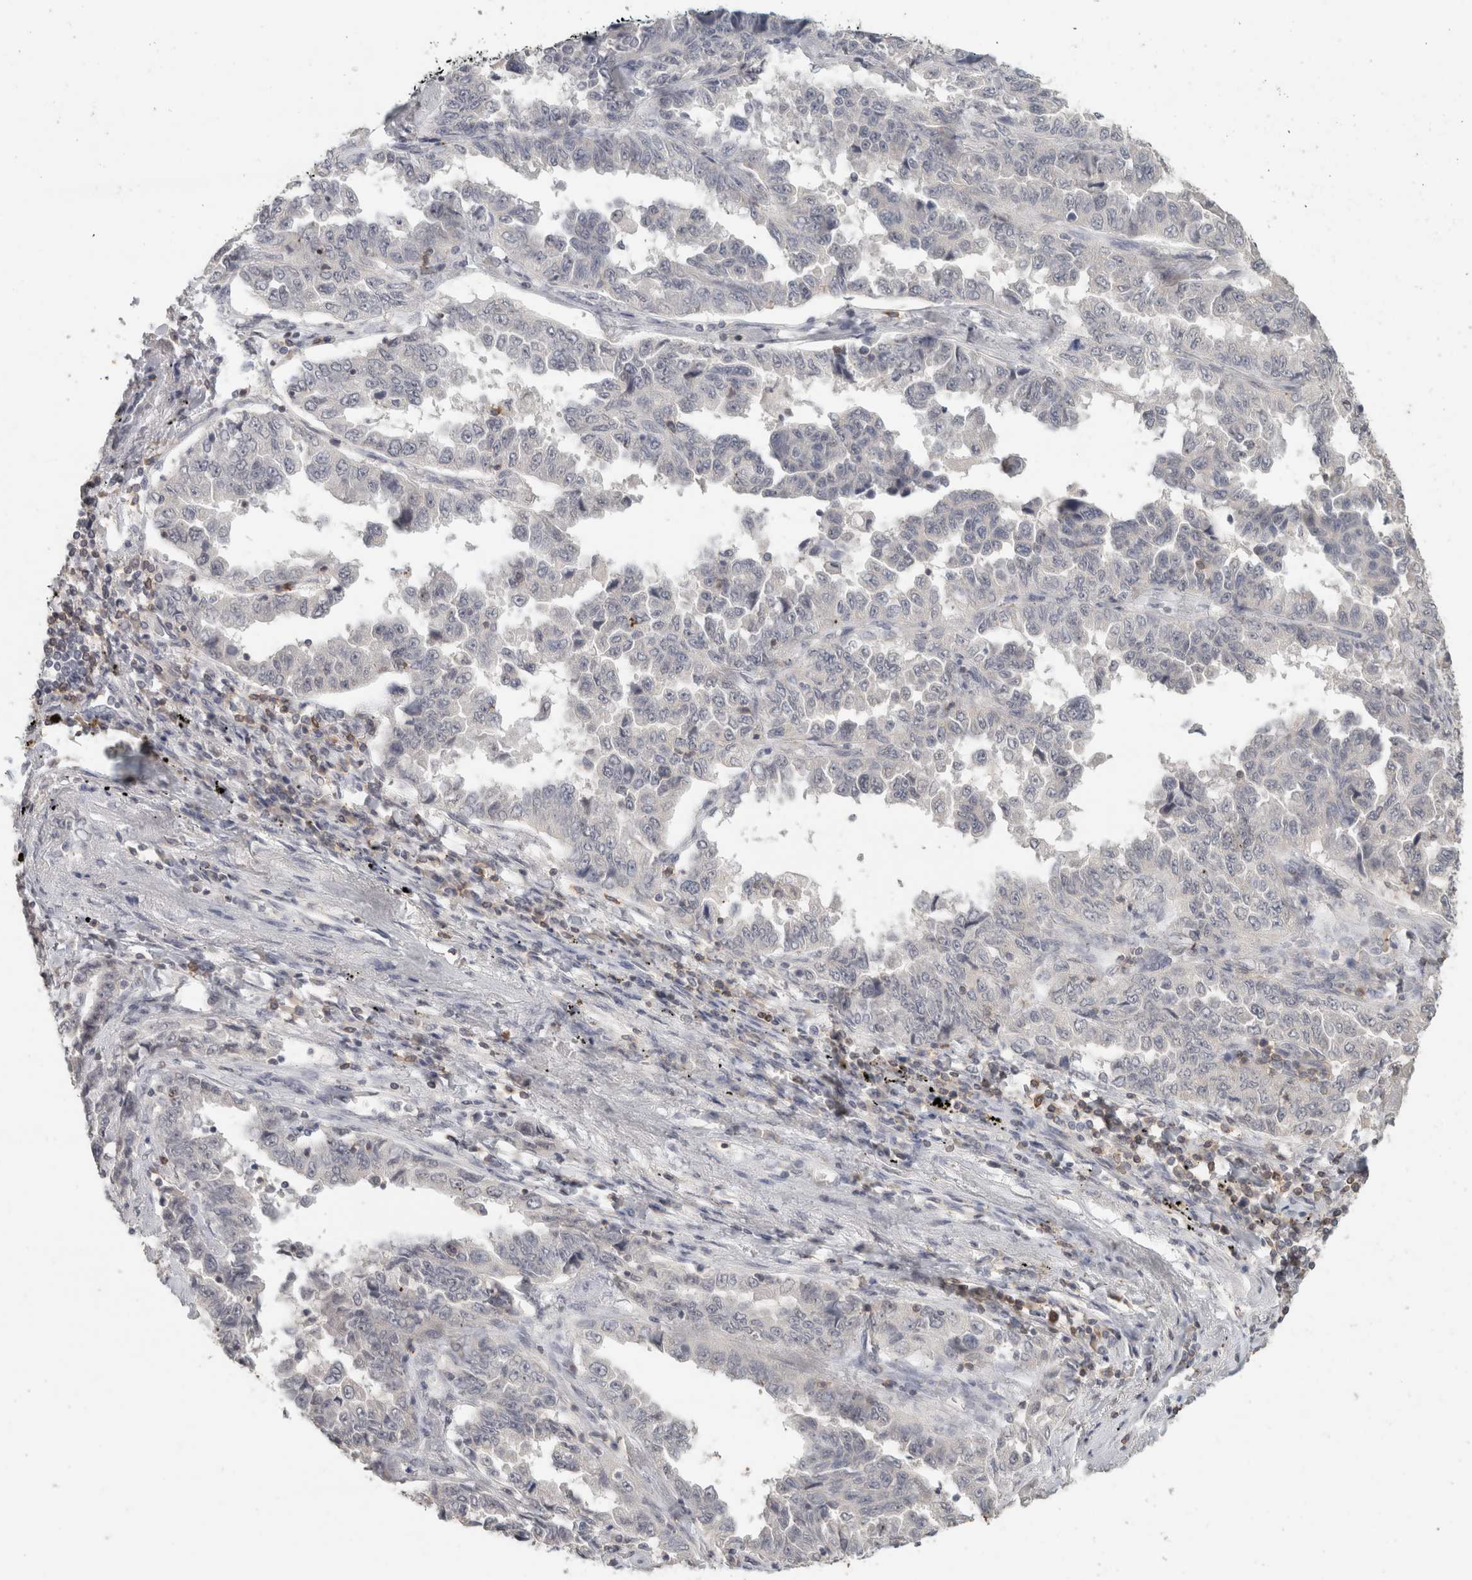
{"staining": {"intensity": "negative", "quantity": "none", "location": "none"}, "tissue": "lung cancer", "cell_type": "Tumor cells", "image_type": "cancer", "snomed": [{"axis": "morphology", "description": "Adenocarcinoma, NOS"}, {"axis": "topography", "description": "Lung"}], "caption": "This photomicrograph is of lung cancer (adenocarcinoma) stained with IHC to label a protein in brown with the nuclei are counter-stained blue. There is no expression in tumor cells. Brightfield microscopy of IHC stained with DAB (3,3'-diaminobenzidine) (brown) and hematoxylin (blue), captured at high magnification.", "gene": "TRAT1", "patient": {"sex": "female", "age": 51}}